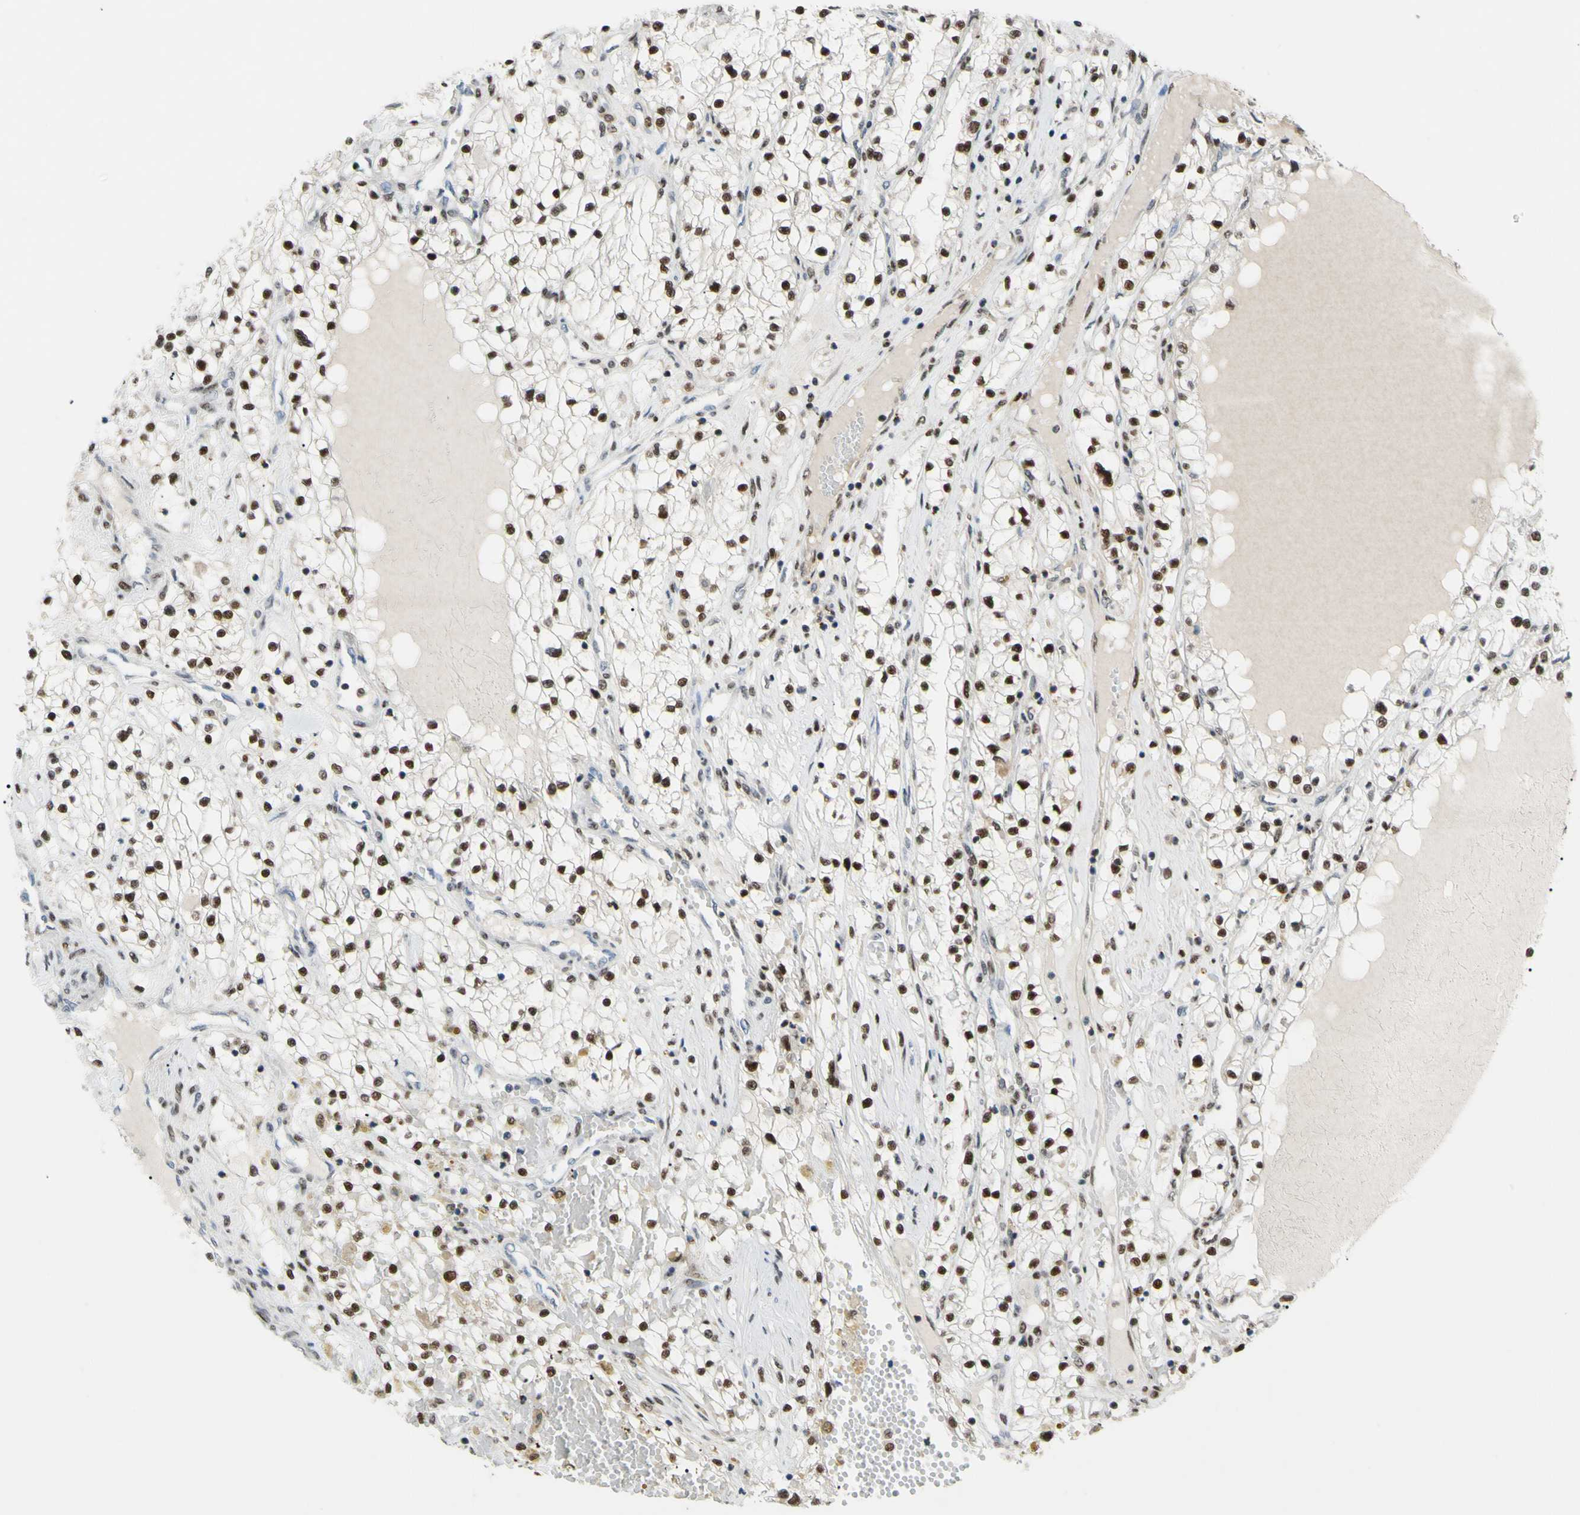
{"staining": {"intensity": "strong", "quantity": ">75%", "location": "nuclear"}, "tissue": "renal cancer", "cell_type": "Tumor cells", "image_type": "cancer", "snomed": [{"axis": "morphology", "description": "Adenocarcinoma, NOS"}, {"axis": "topography", "description": "Kidney"}], "caption": "Renal cancer (adenocarcinoma) stained for a protein (brown) displays strong nuclear positive expression in about >75% of tumor cells.", "gene": "FKBP5", "patient": {"sex": "male", "age": 68}}